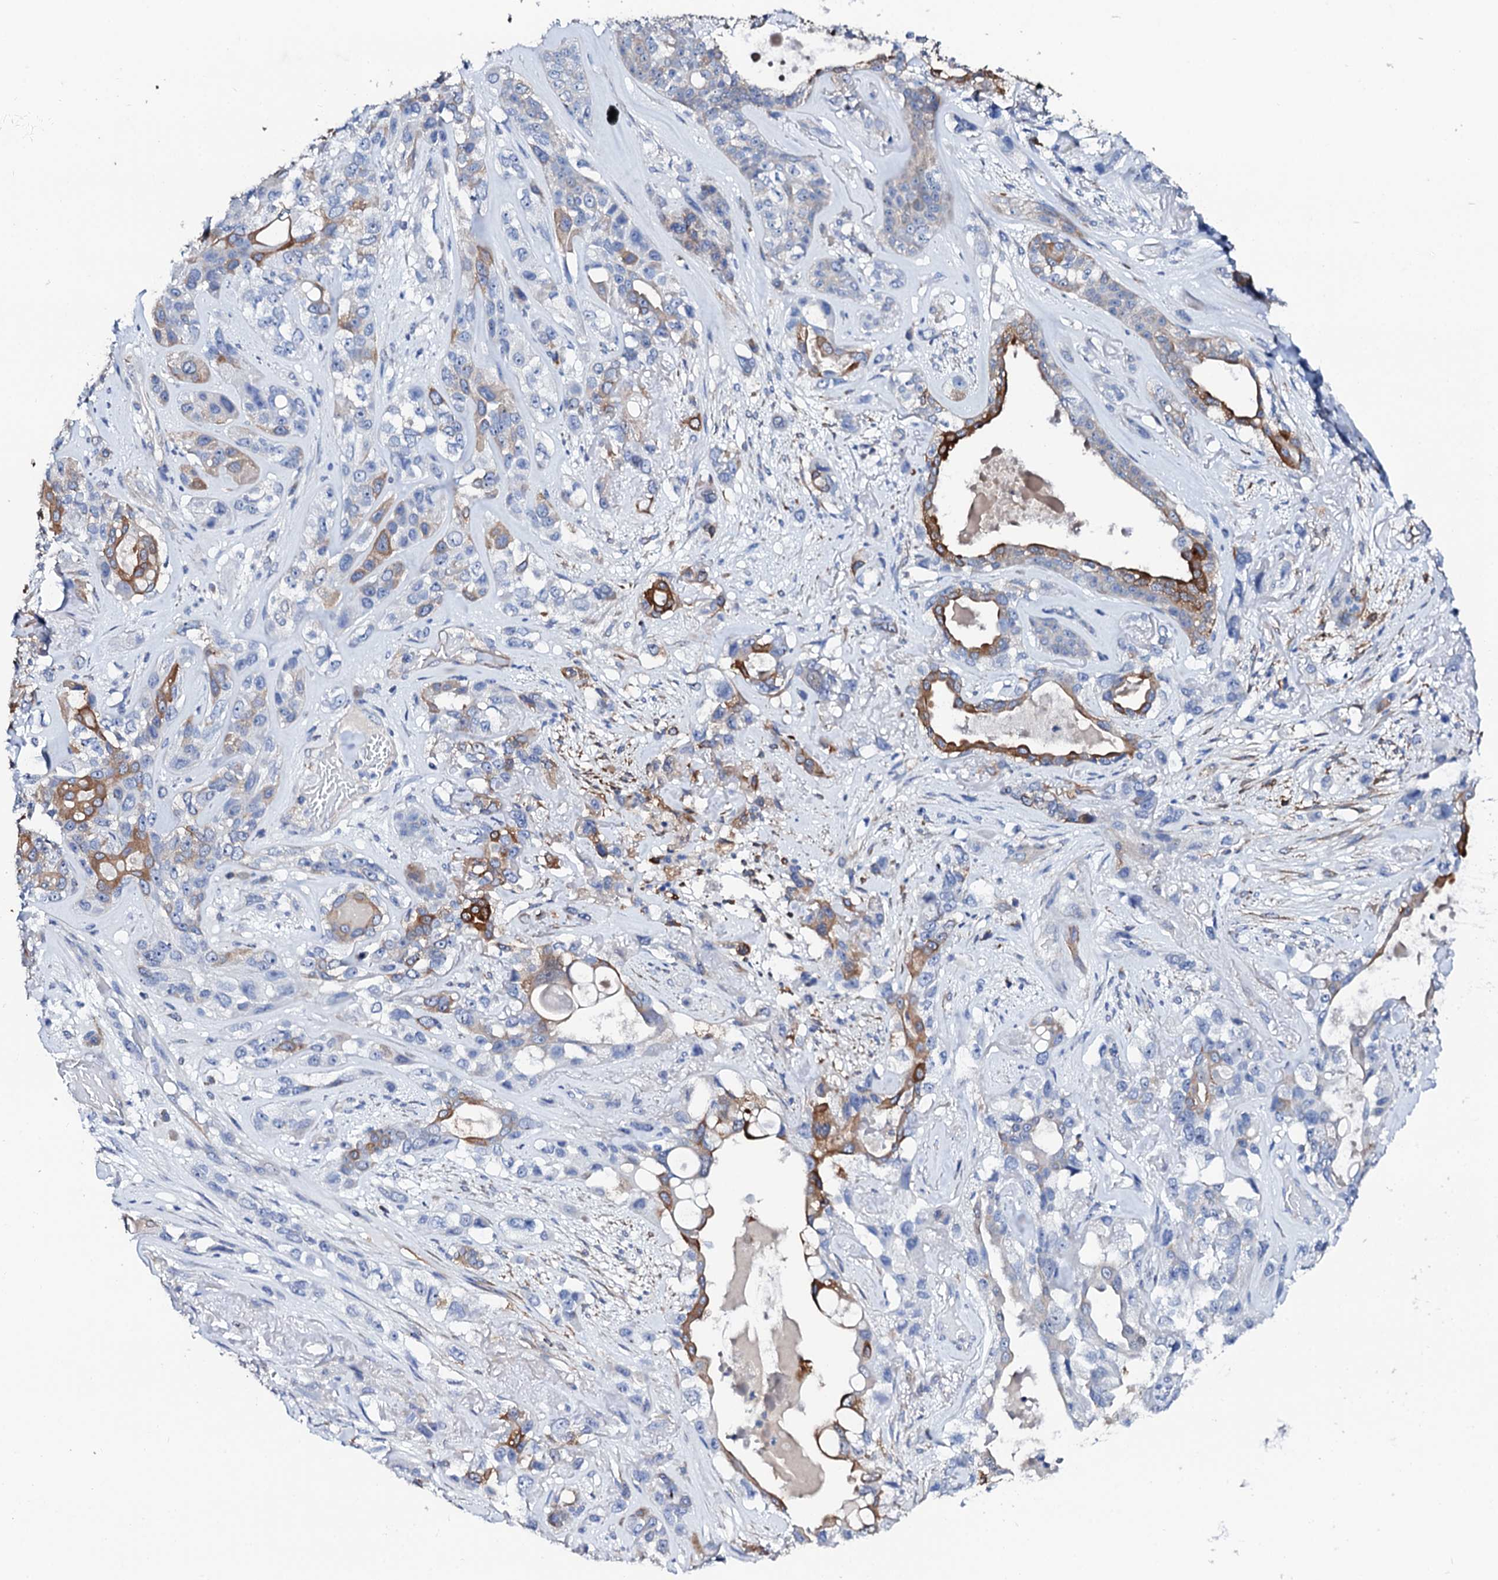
{"staining": {"intensity": "moderate", "quantity": "<25%", "location": "cytoplasmic/membranous"}, "tissue": "lung cancer", "cell_type": "Tumor cells", "image_type": "cancer", "snomed": [{"axis": "morphology", "description": "Squamous cell carcinoma, NOS"}, {"axis": "topography", "description": "Lung"}], "caption": "Immunohistochemical staining of squamous cell carcinoma (lung) reveals moderate cytoplasmic/membranous protein positivity in approximately <25% of tumor cells.", "gene": "GLB1L3", "patient": {"sex": "female", "age": 70}}